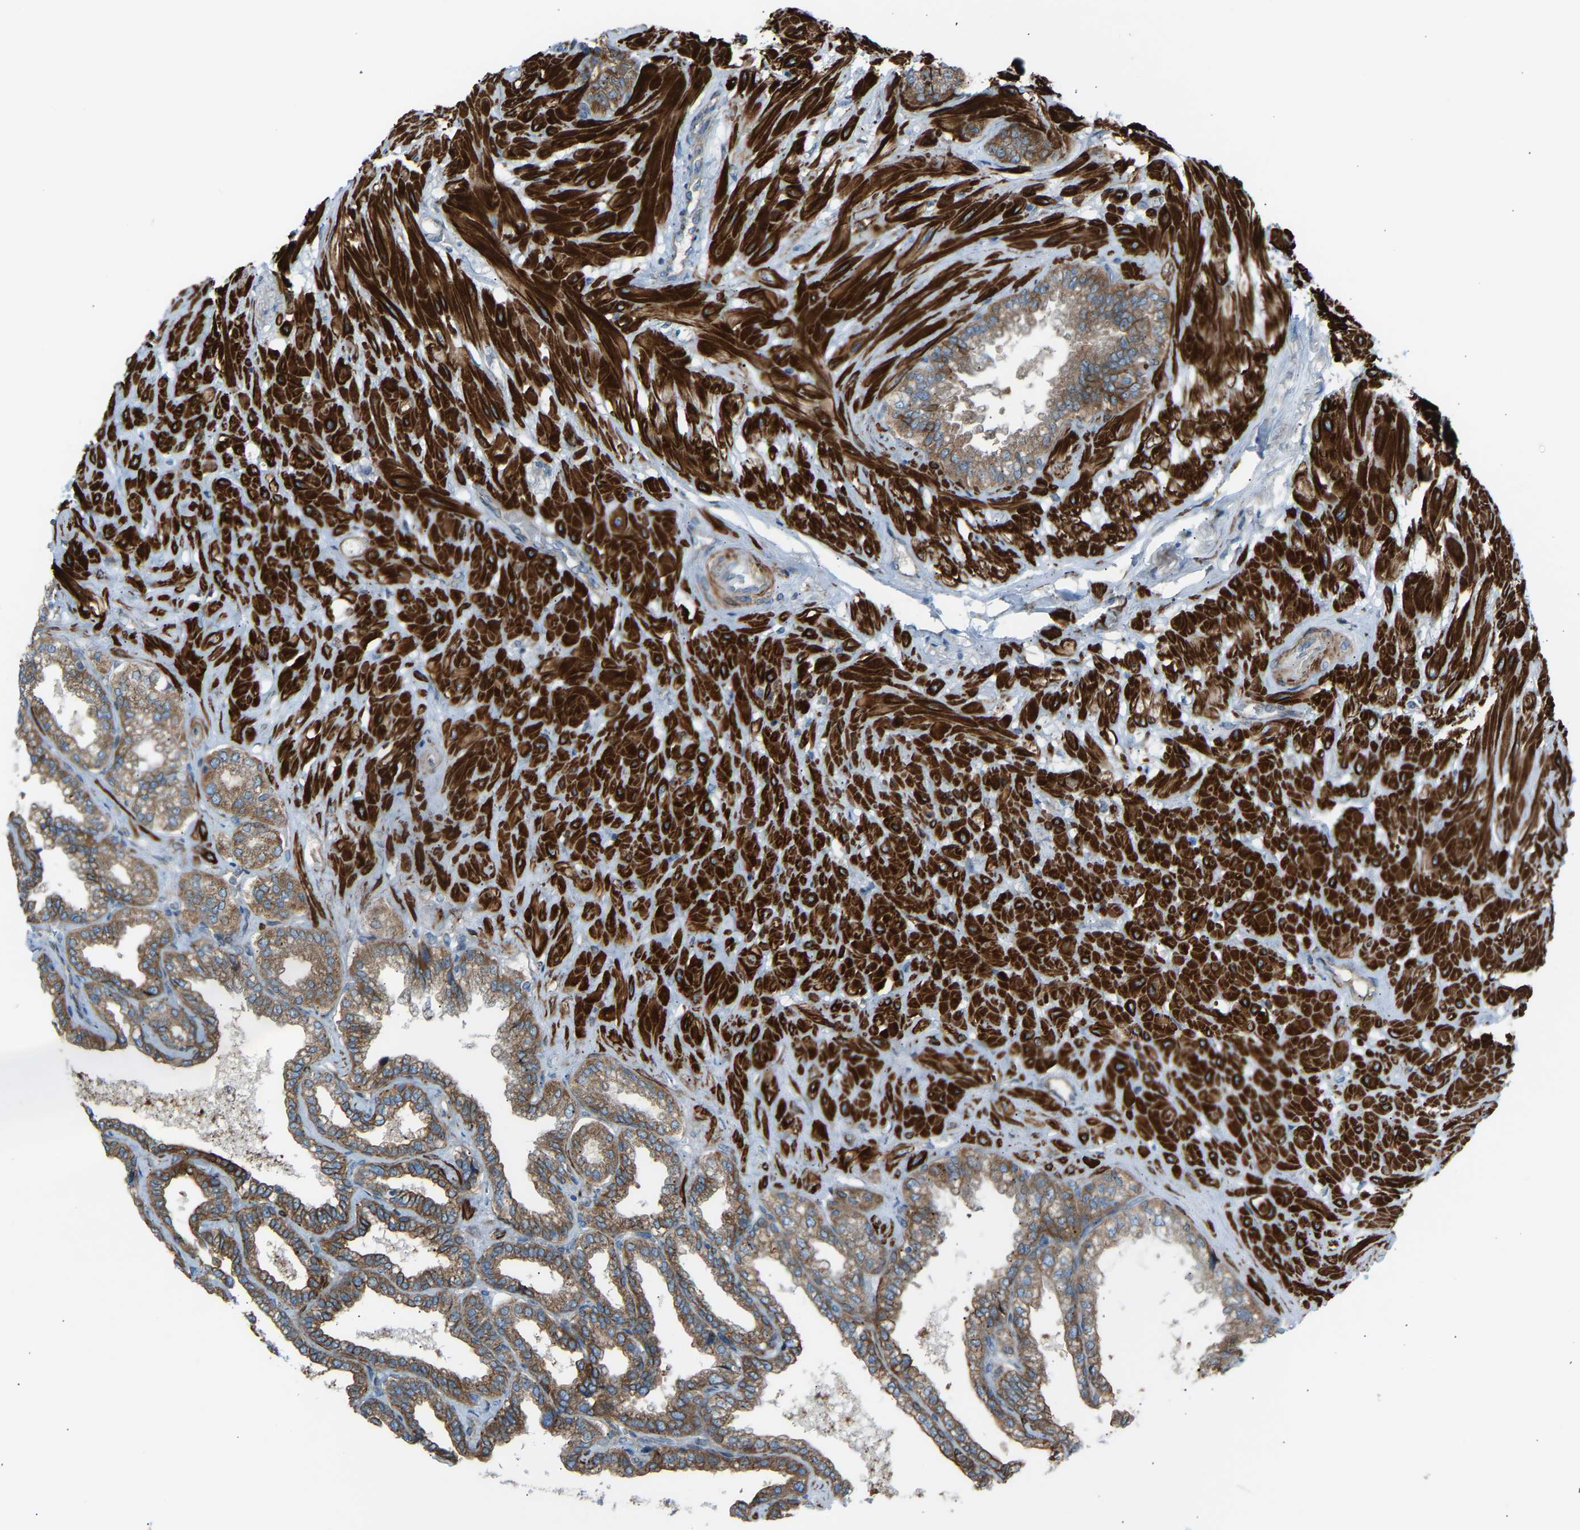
{"staining": {"intensity": "moderate", "quantity": ">75%", "location": "cytoplasmic/membranous"}, "tissue": "seminal vesicle", "cell_type": "Glandular cells", "image_type": "normal", "snomed": [{"axis": "morphology", "description": "Normal tissue, NOS"}, {"axis": "topography", "description": "Seminal veicle"}], "caption": "Immunohistochemistry (IHC) (DAB (3,3'-diaminobenzidine)) staining of benign seminal vesicle displays moderate cytoplasmic/membranous protein expression in about >75% of glandular cells.", "gene": "VPS41", "patient": {"sex": "male", "age": 46}}